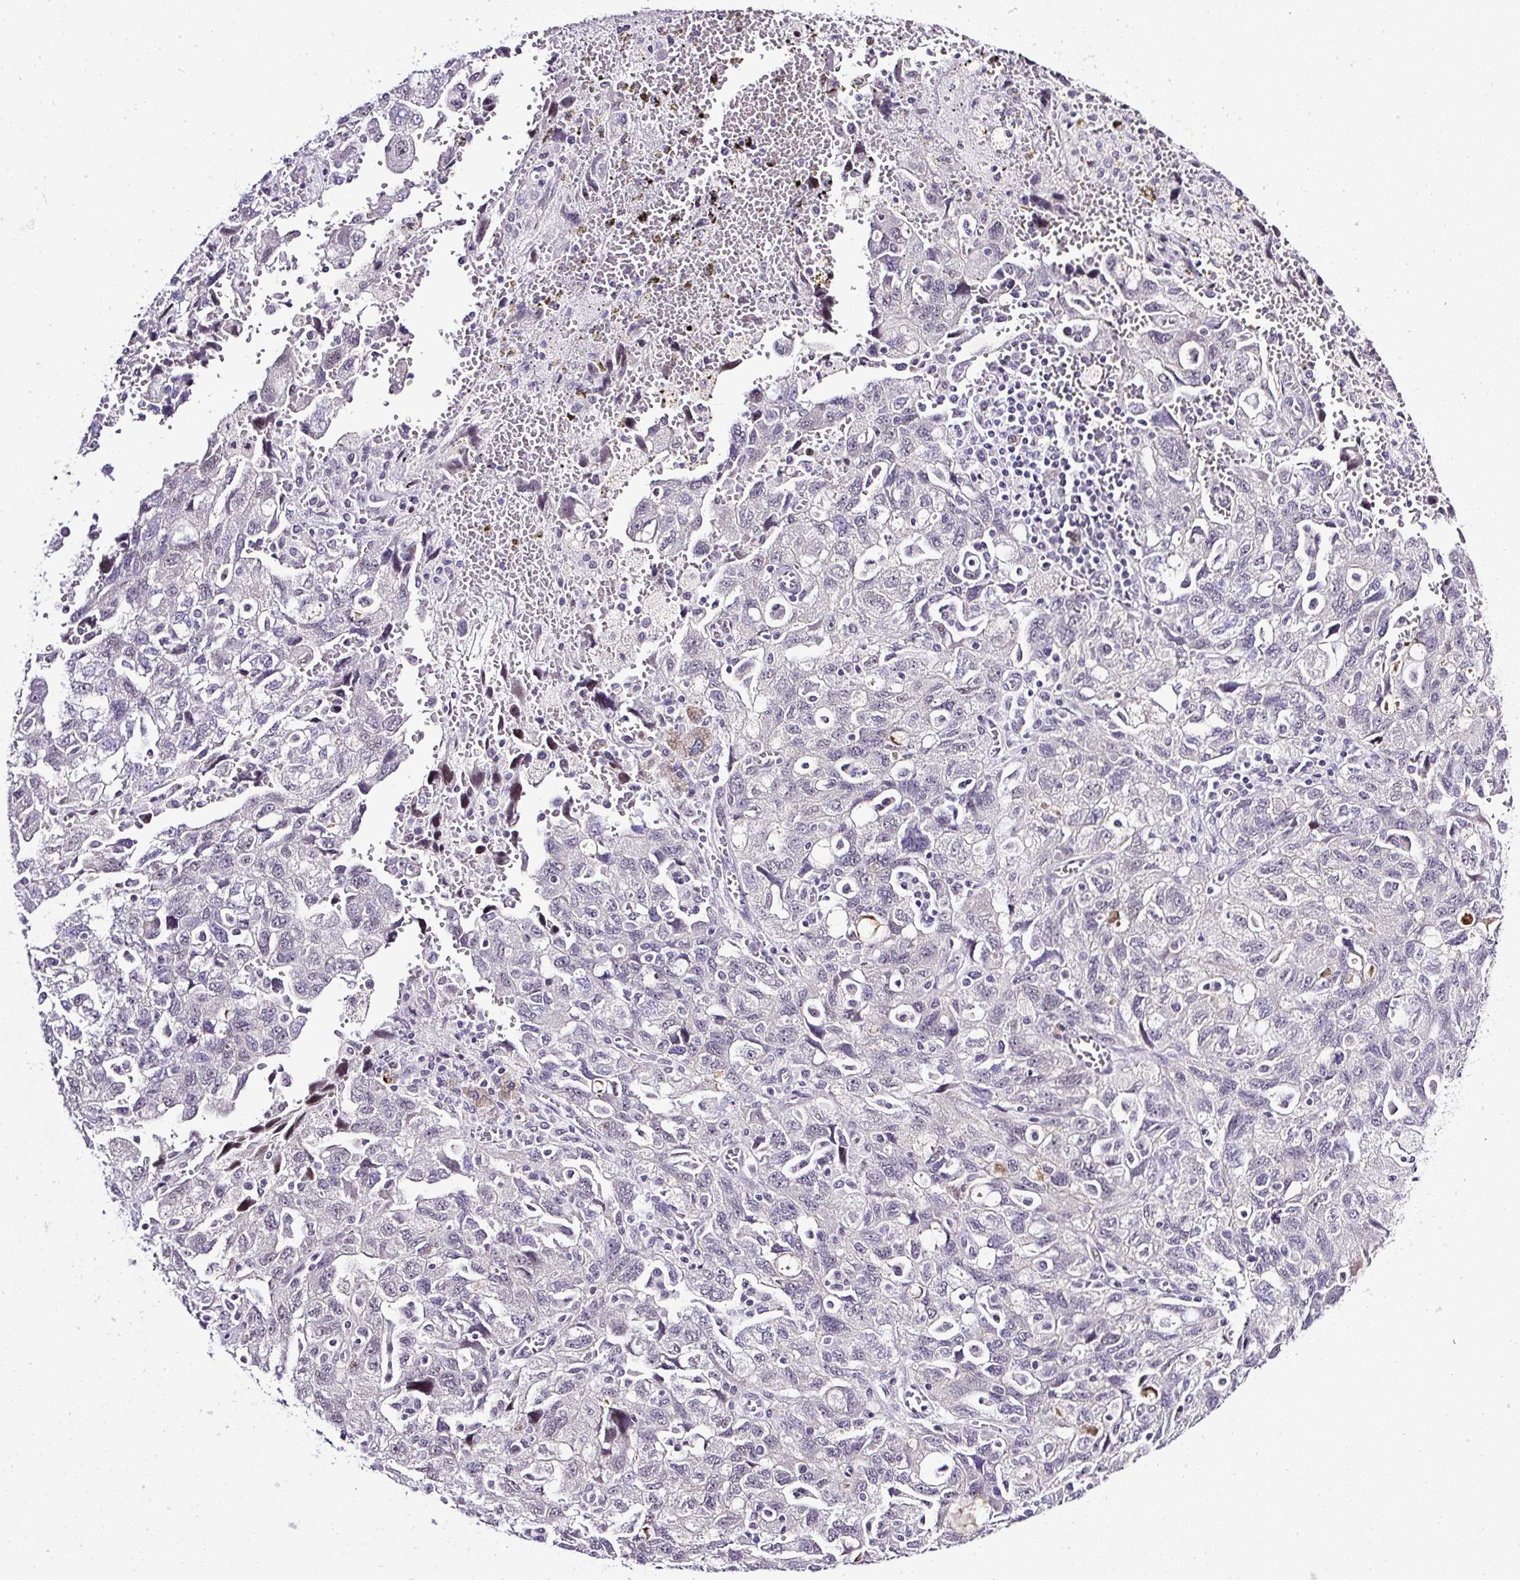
{"staining": {"intensity": "negative", "quantity": "none", "location": "none"}, "tissue": "ovarian cancer", "cell_type": "Tumor cells", "image_type": "cancer", "snomed": [{"axis": "morphology", "description": "Carcinoma, NOS"}, {"axis": "morphology", "description": "Cystadenocarcinoma, serous, NOS"}, {"axis": "topography", "description": "Ovary"}], "caption": "Ovarian cancer stained for a protein using IHC exhibits no positivity tumor cells.", "gene": "WNT10B", "patient": {"sex": "female", "age": 69}}